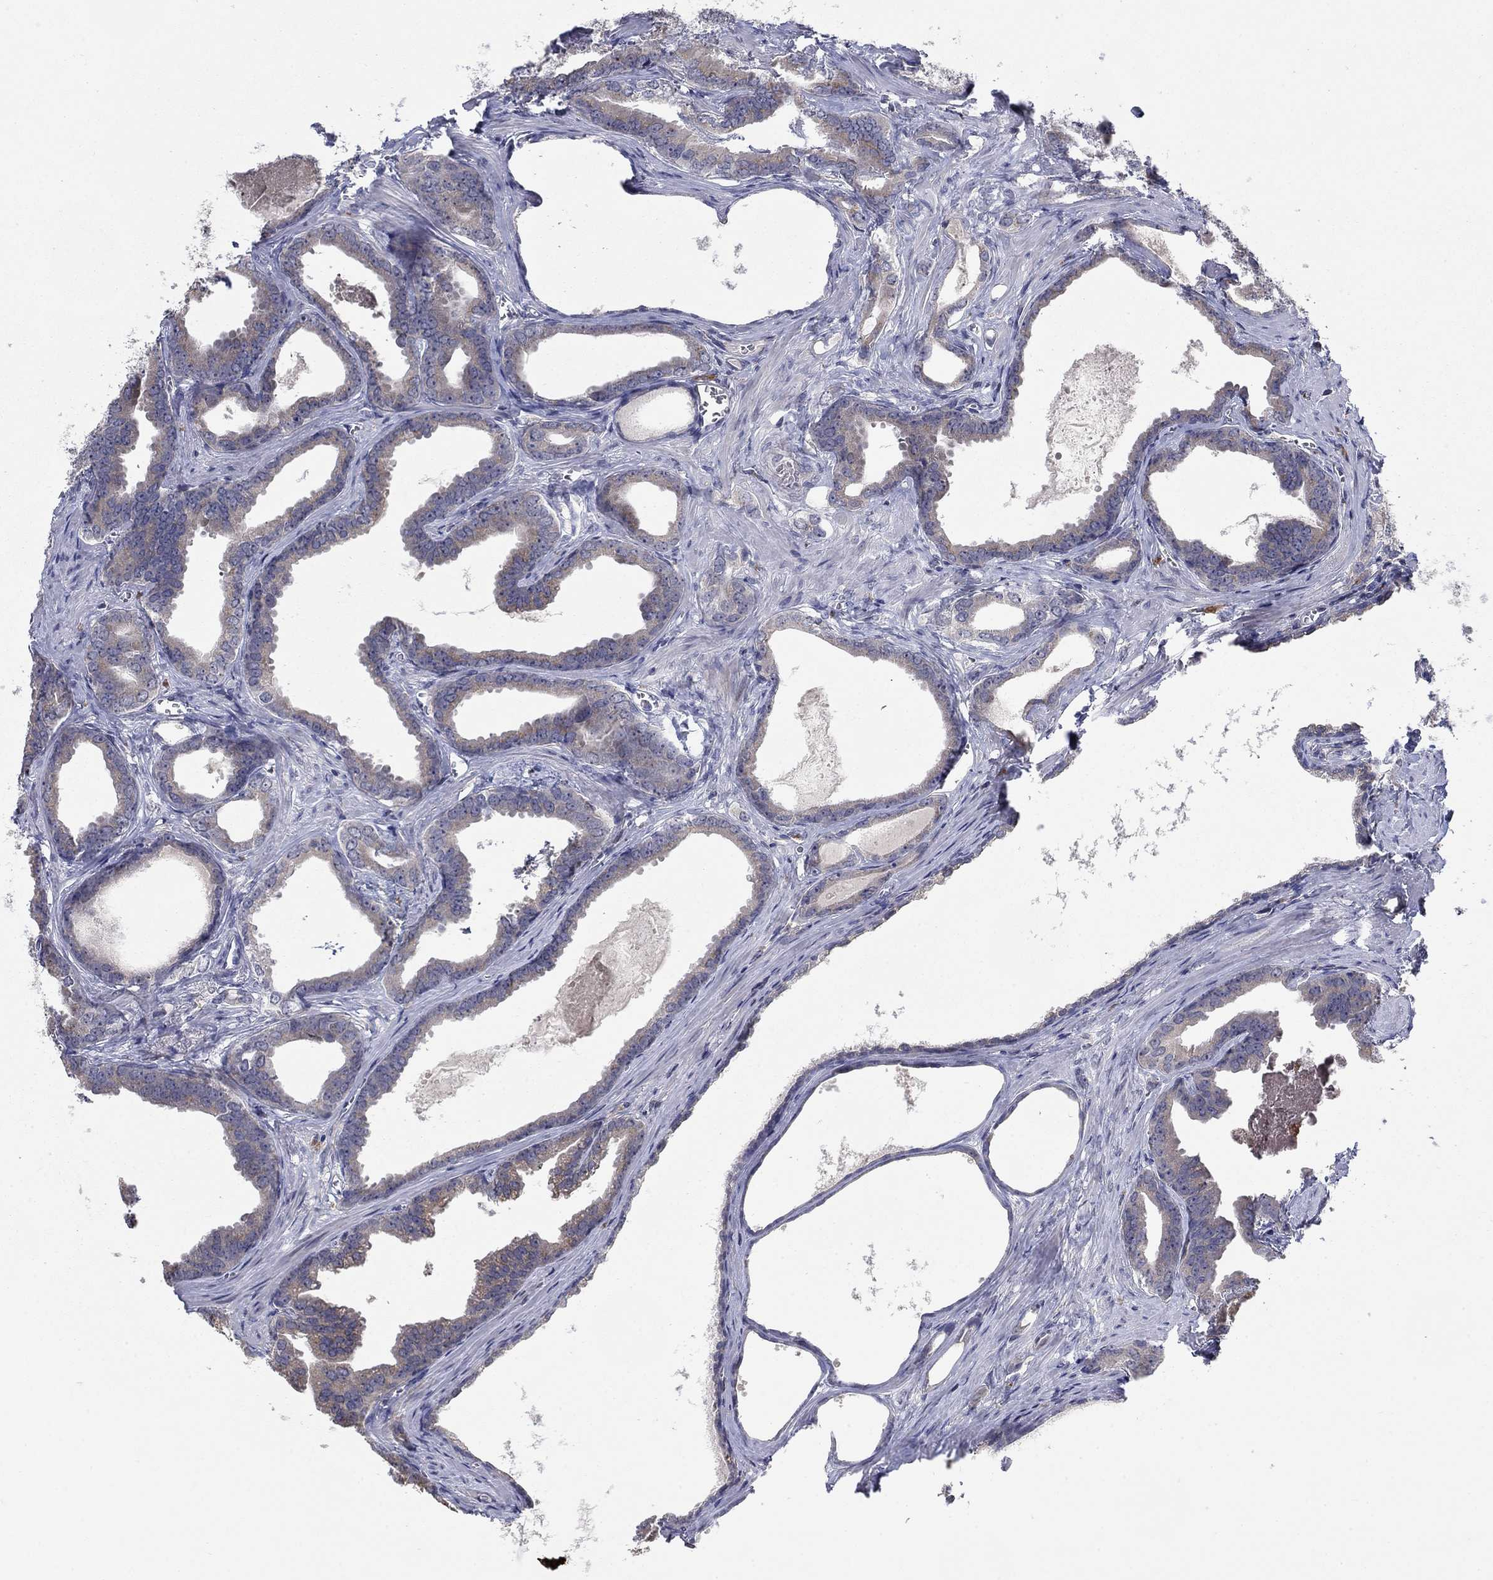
{"staining": {"intensity": "weak", "quantity": "25%-75%", "location": "cytoplasmic/membranous"}, "tissue": "prostate cancer", "cell_type": "Tumor cells", "image_type": "cancer", "snomed": [{"axis": "morphology", "description": "Adenocarcinoma, NOS"}, {"axis": "topography", "description": "Prostate"}], "caption": "Immunohistochemical staining of human adenocarcinoma (prostate) displays weak cytoplasmic/membranous protein staining in about 25%-75% of tumor cells.", "gene": "LPCAT4", "patient": {"sex": "male", "age": 66}}